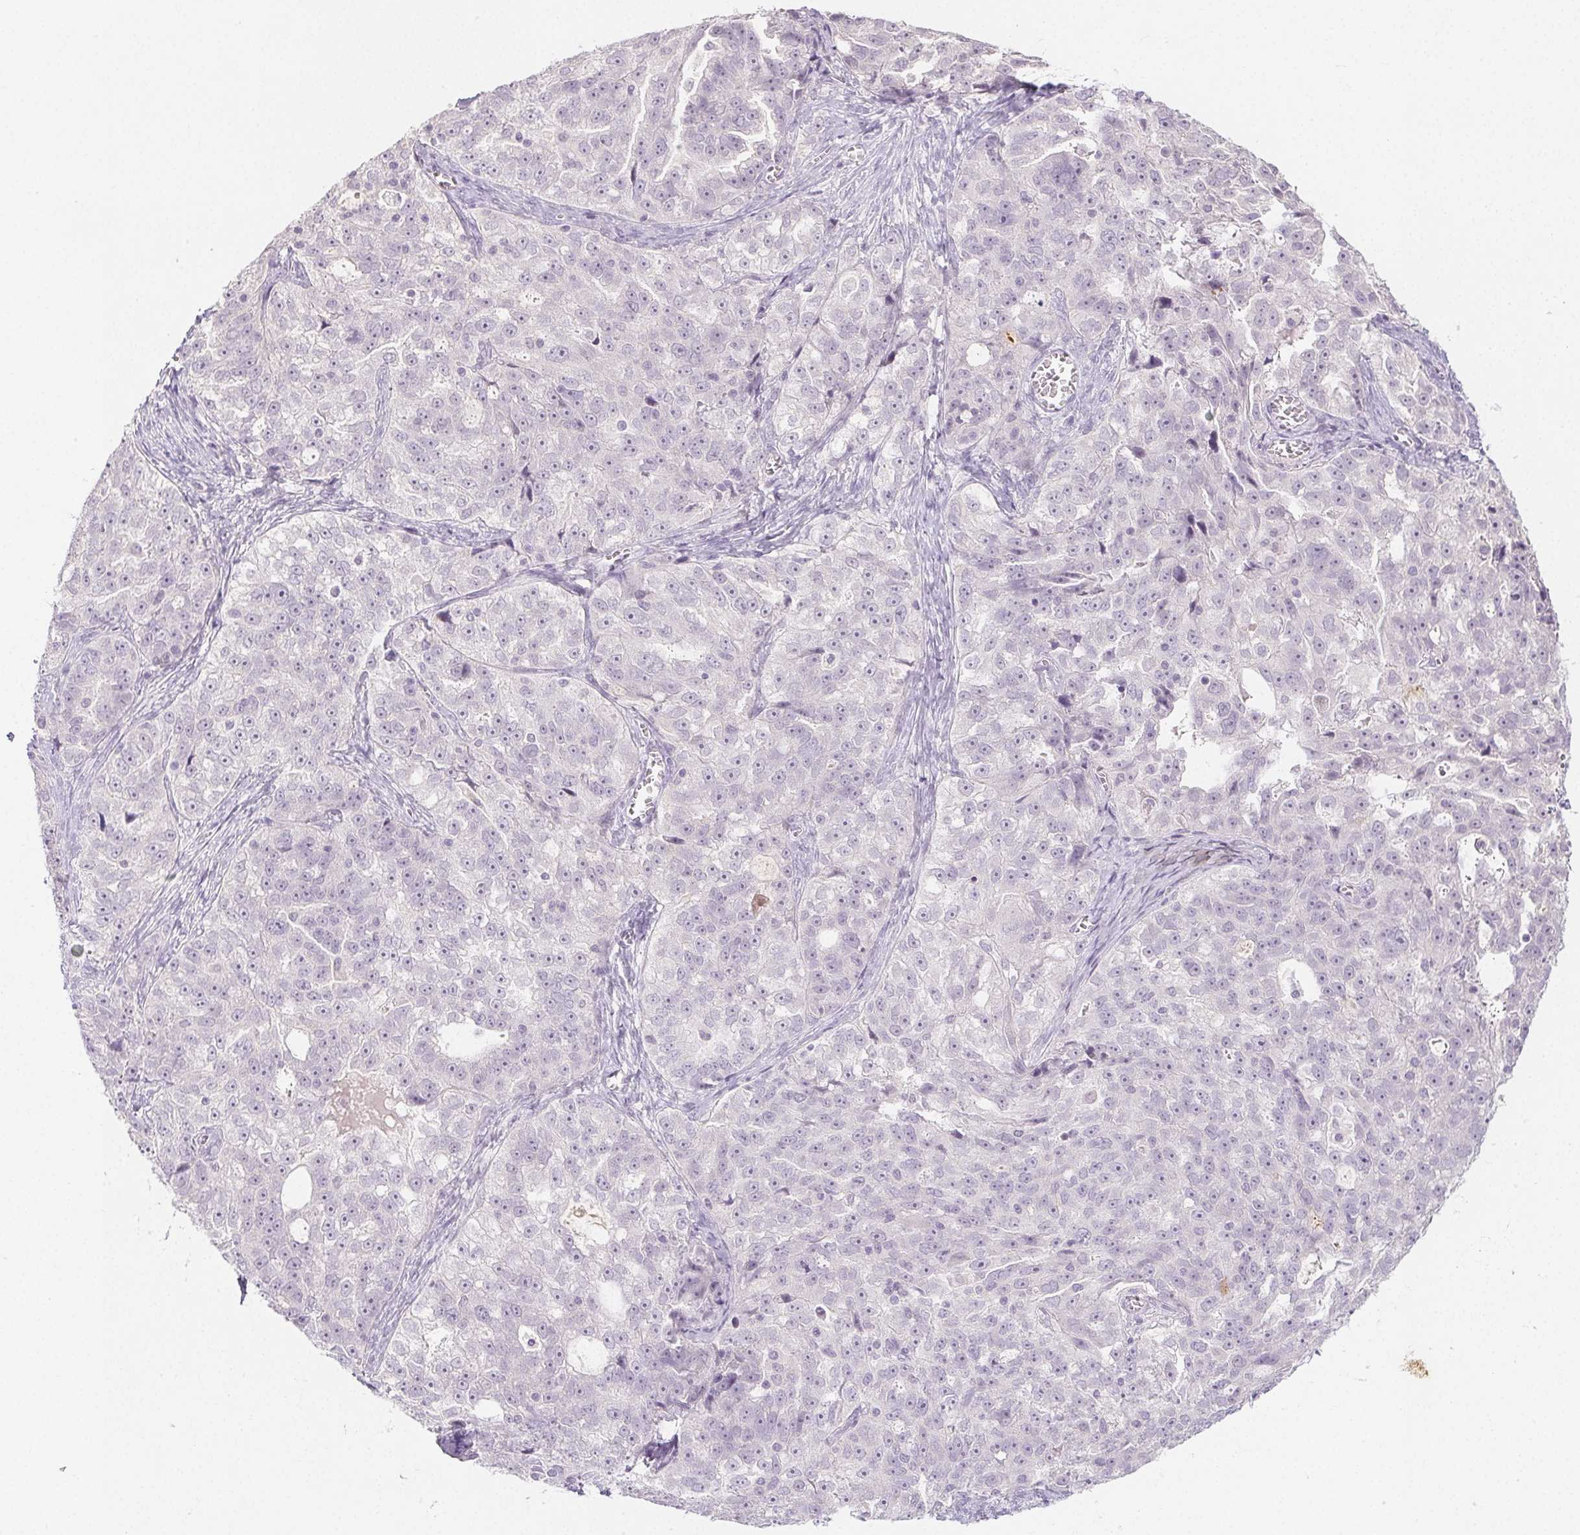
{"staining": {"intensity": "negative", "quantity": "none", "location": "none"}, "tissue": "ovarian cancer", "cell_type": "Tumor cells", "image_type": "cancer", "snomed": [{"axis": "morphology", "description": "Cystadenocarcinoma, serous, NOS"}, {"axis": "topography", "description": "Ovary"}], "caption": "This is an IHC micrograph of ovarian cancer (serous cystadenocarcinoma). There is no positivity in tumor cells.", "gene": "PI3", "patient": {"sex": "female", "age": 51}}